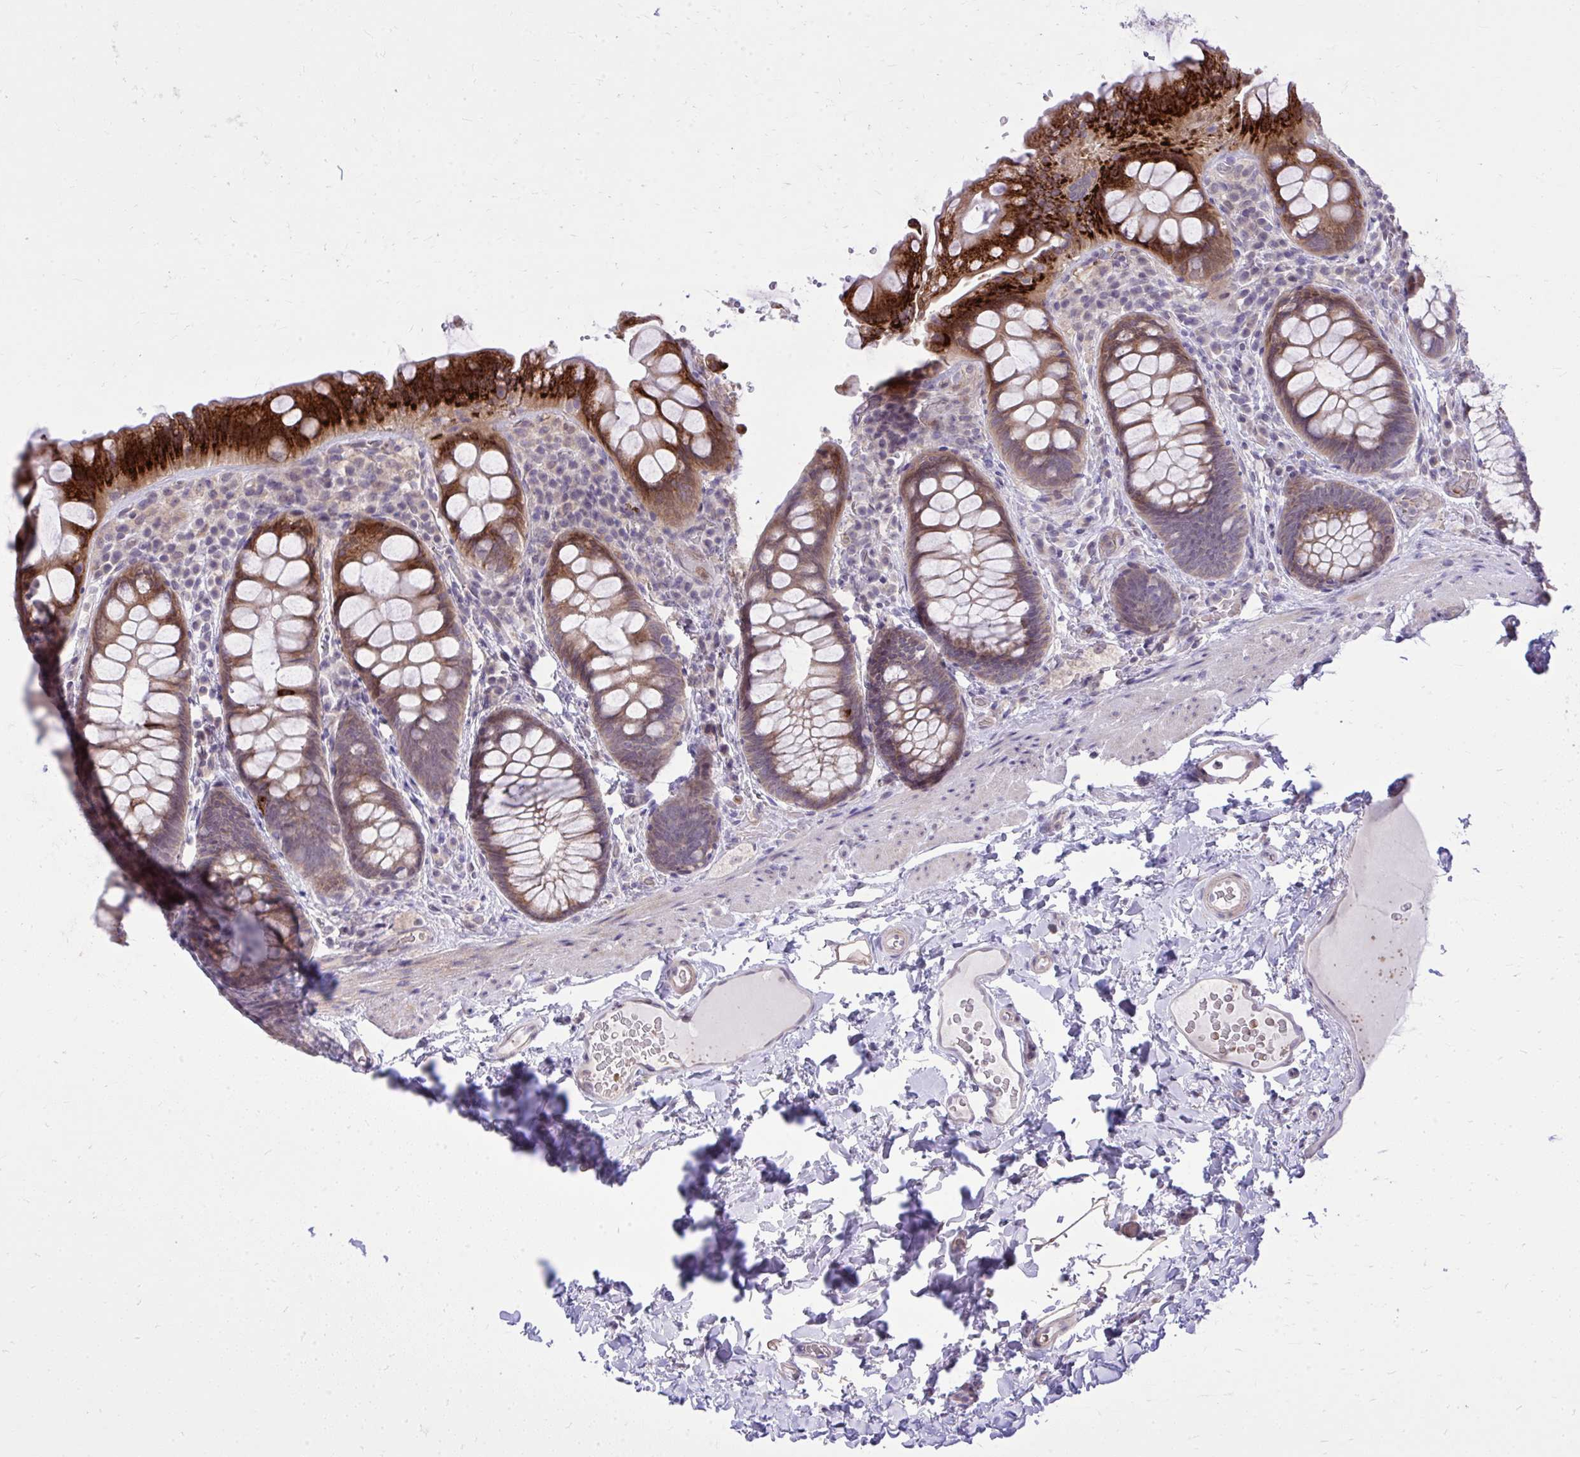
{"staining": {"intensity": "strong", "quantity": "25%-75%", "location": "cytoplasmic/membranous"}, "tissue": "rectum", "cell_type": "Glandular cells", "image_type": "normal", "snomed": [{"axis": "morphology", "description": "Normal tissue, NOS"}, {"axis": "topography", "description": "Rectum"}], "caption": "Rectum stained with IHC shows strong cytoplasmic/membranous staining in about 25%-75% of glandular cells. Immunohistochemistry stains the protein in brown and the nuclei are stained blue.", "gene": "DPY19L1", "patient": {"sex": "female", "age": 69}}